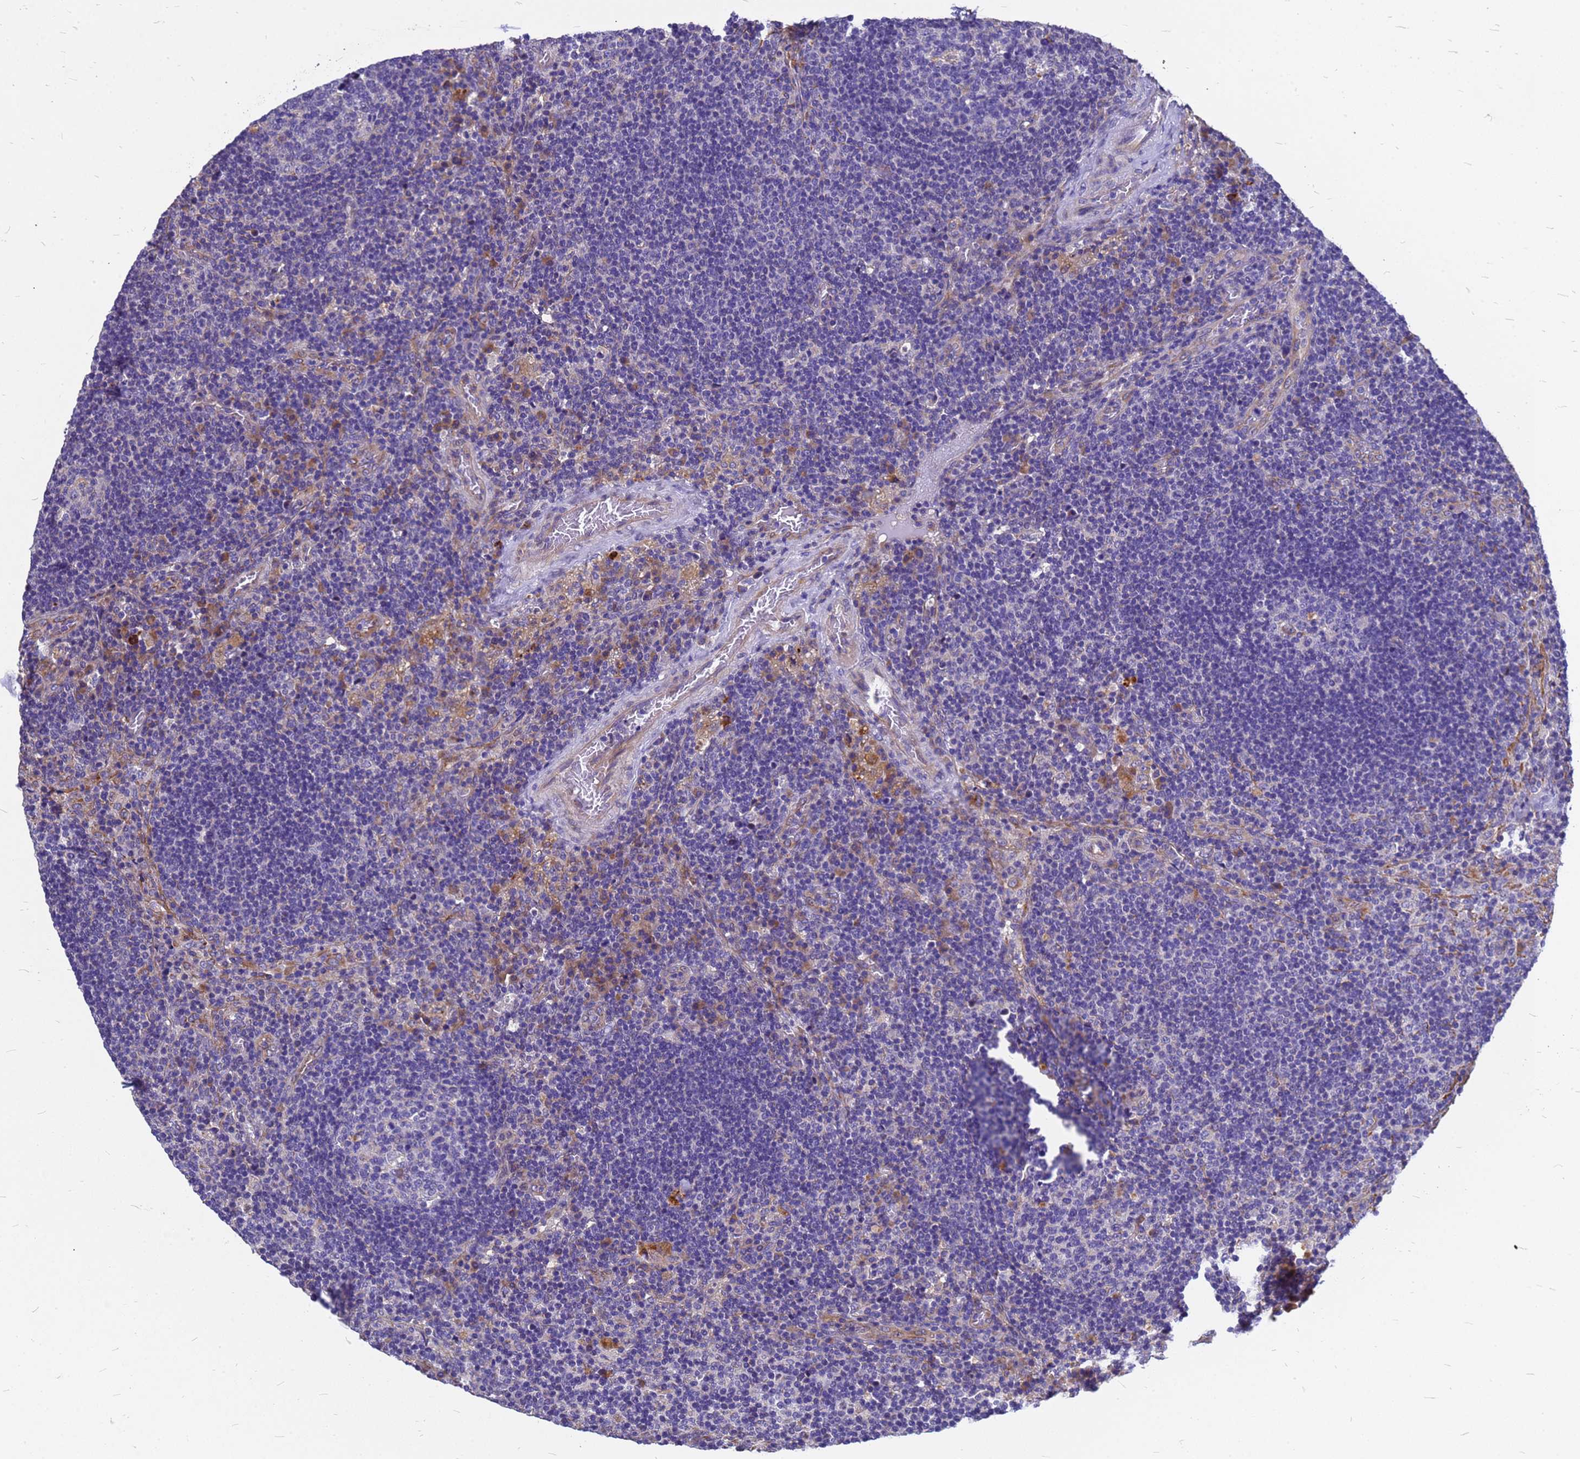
{"staining": {"intensity": "negative", "quantity": "none", "location": "none"}, "tissue": "lymph node", "cell_type": "Germinal center cells", "image_type": "normal", "snomed": [{"axis": "morphology", "description": "Normal tissue, NOS"}, {"axis": "topography", "description": "Lymph node"}], "caption": "IHC histopathology image of benign lymph node: human lymph node stained with DAB exhibits no significant protein expression in germinal center cells.", "gene": "FBXW5", "patient": {"sex": "male", "age": 58}}